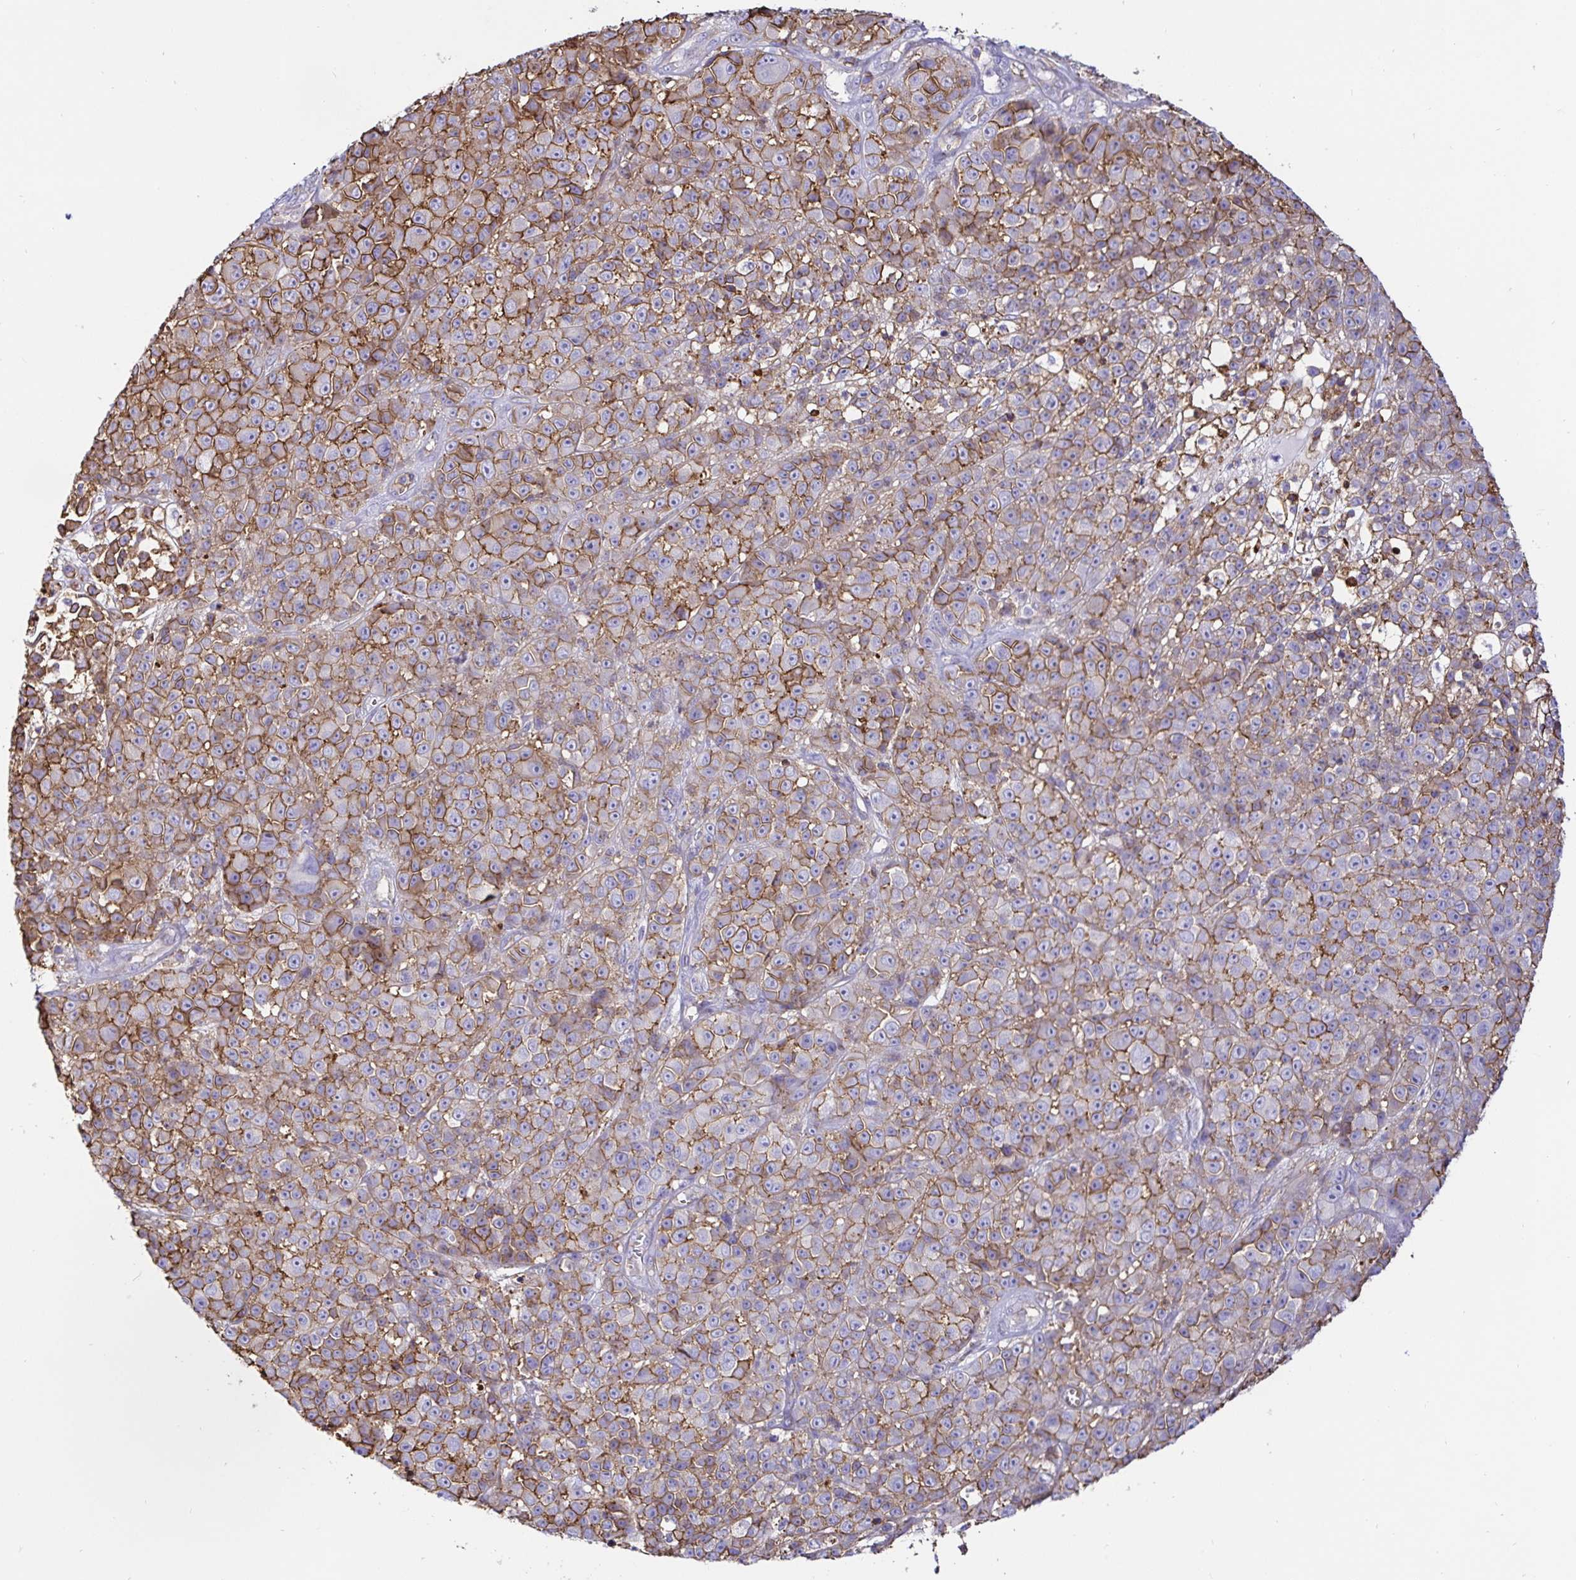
{"staining": {"intensity": "moderate", "quantity": "25%-75%", "location": "cytoplasmic/membranous"}, "tissue": "melanoma", "cell_type": "Tumor cells", "image_type": "cancer", "snomed": [{"axis": "morphology", "description": "Malignant melanoma, NOS"}, {"axis": "topography", "description": "Skin"}, {"axis": "topography", "description": "Skin of back"}], "caption": "An image of human malignant melanoma stained for a protein shows moderate cytoplasmic/membranous brown staining in tumor cells. (Stains: DAB in brown, nuclei in blue, Microscopy: brightfield microscopy at high magnification).", "gene": "ANXA2", "patient": {"sex": "male", "age": 91}}